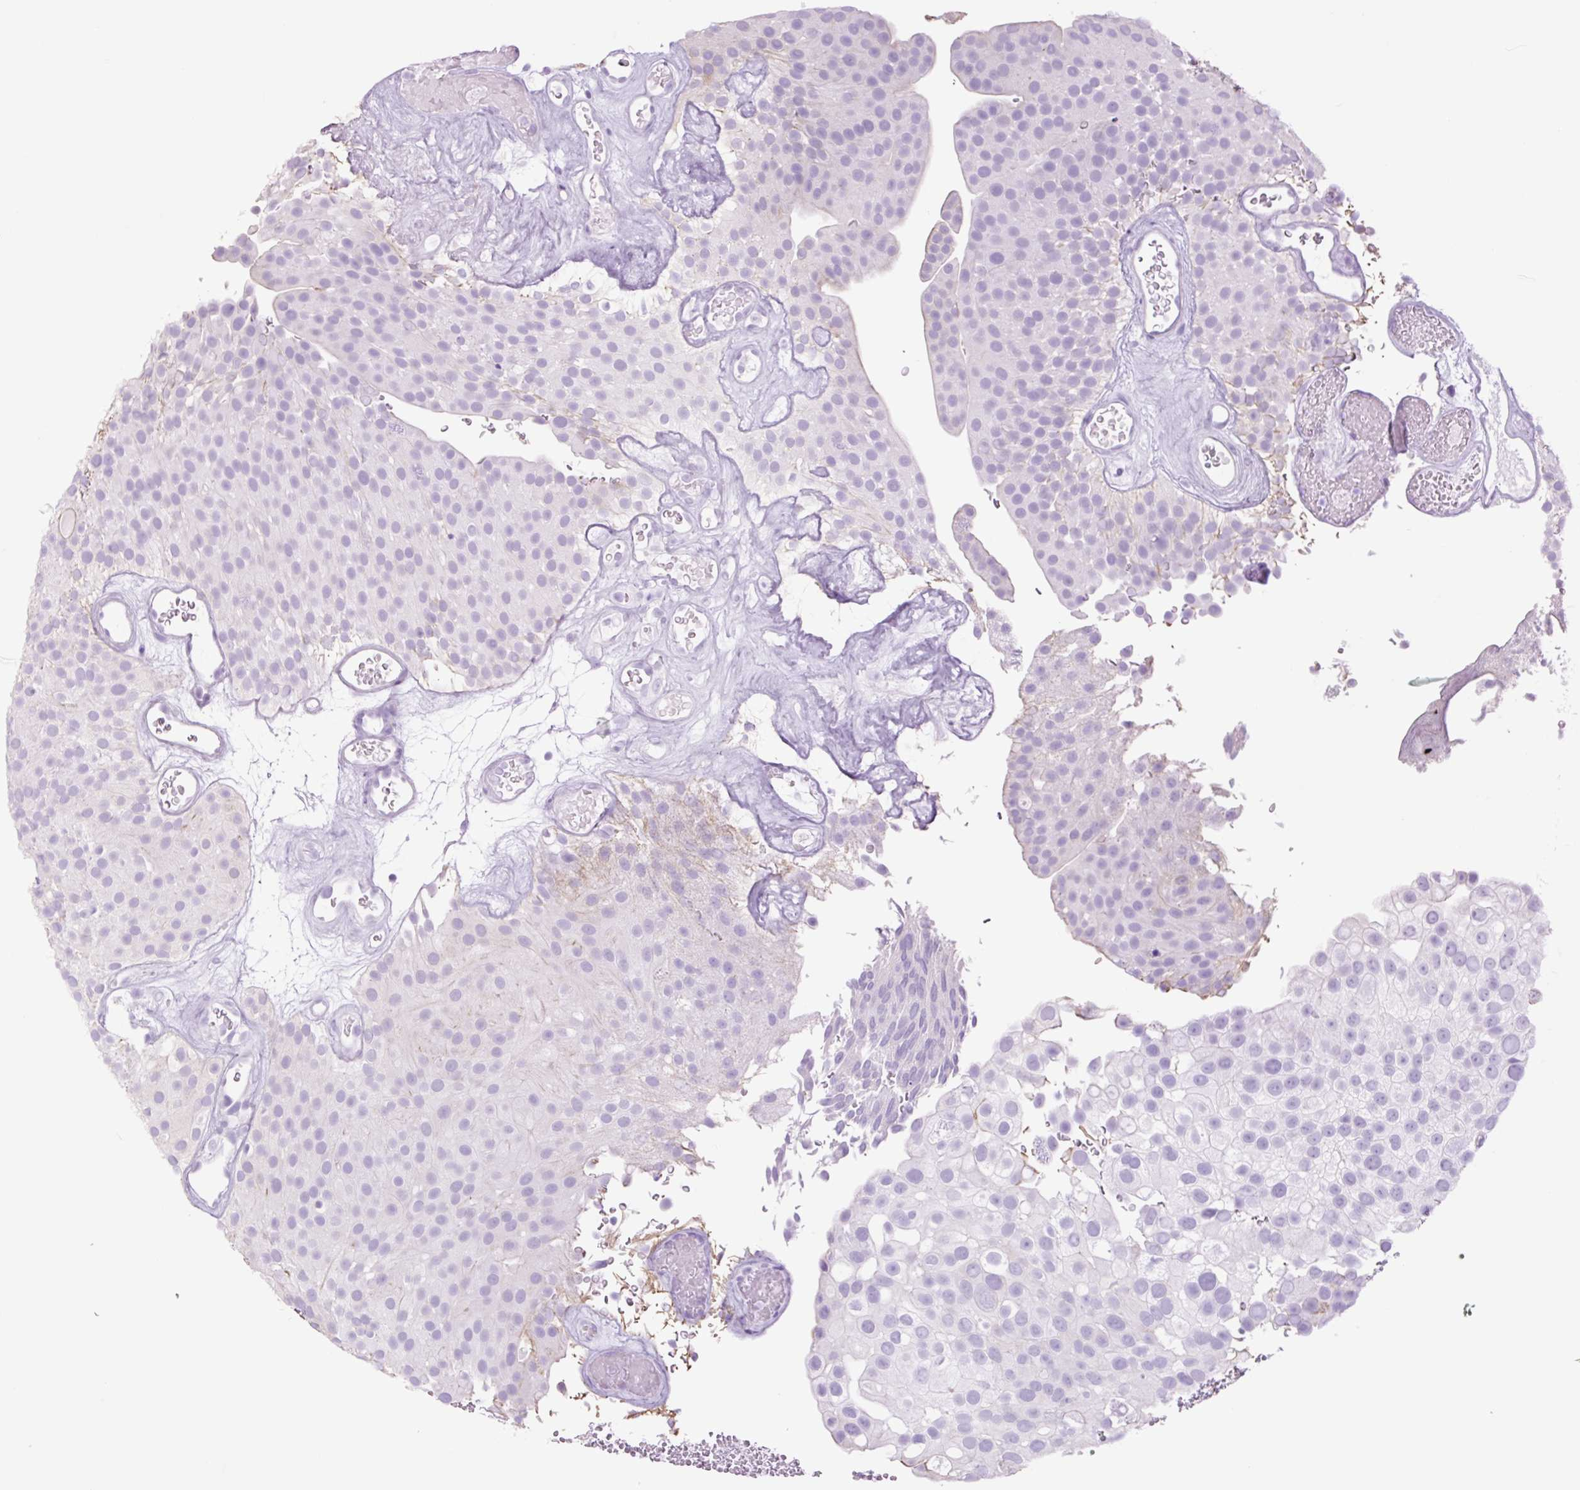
{"staining": {"intensity": "negative", "quantity": "none", "location": "none"}, "tissue": "urothelial cancer", "cell_type": "Tumor cells", "image_type": "cancer", "snomed": [{"axis": "morphology", "description": "Urothelial carcinoma, Low grade"}, {"axis": "topography", "description": "Urinary bladder"}], "caption": "High magnification brightfield microscopy of urothelial cancer stained with DAB (brown) and counterstained with hematoxylin (blue): tumor cells show no significant expression.", "gene": "TFF2", "patient": {"sex": "male", "age": 78}}